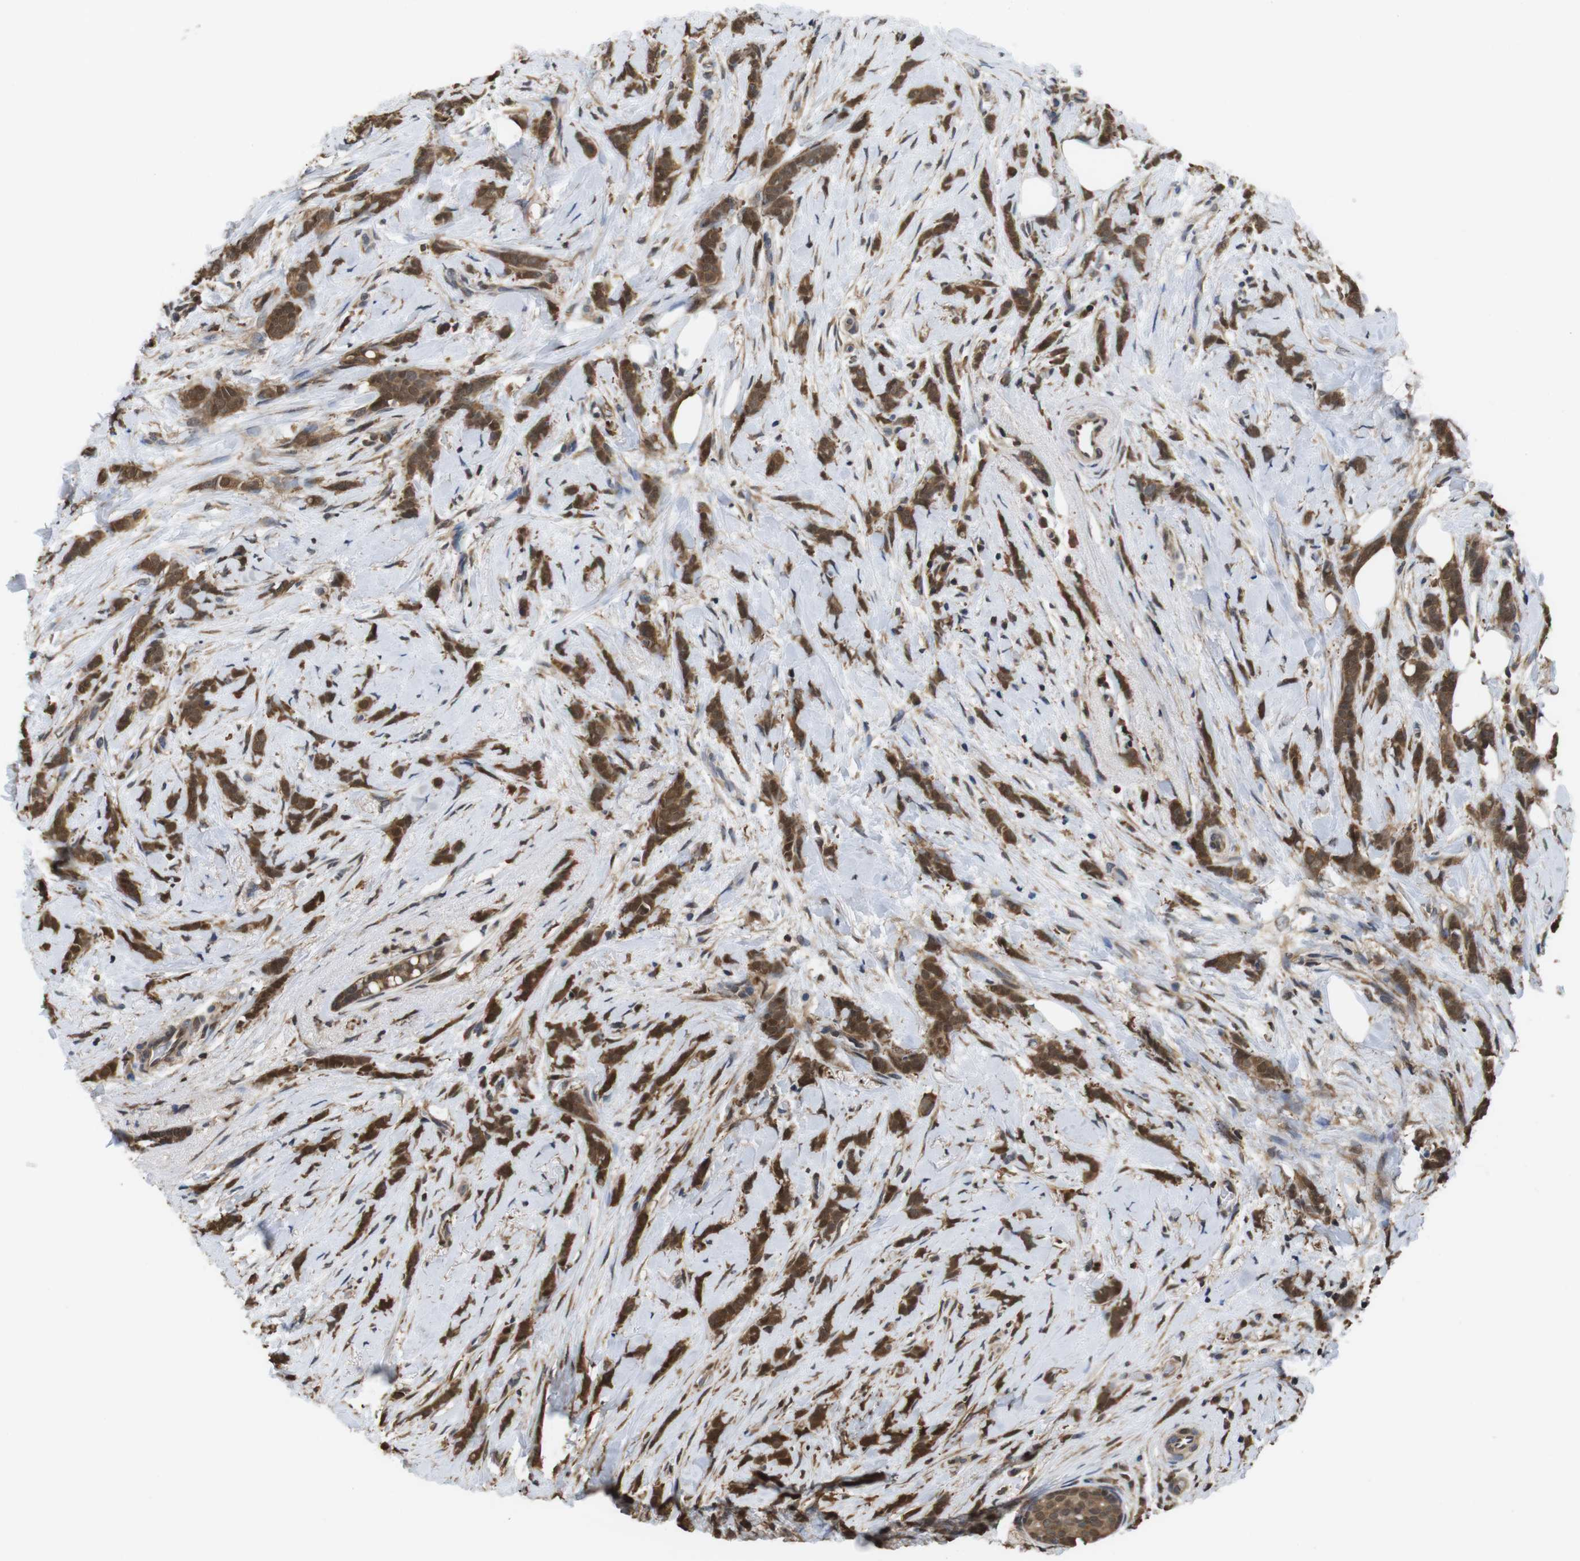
{"staining": {"intensity": "moderate", "quantity": ">75%", "location": "cytoplasmic/membranous,nuclear"}, "tissue": "breast cancer", "cell_type": "Tumor cells", "image_type": "cancer", "snomed": [{"axis": "morphology", "description": "Lobular carcinoma, in situ"}, {"axis": "morphology", "description": "Lobular carcinoma"}, {"axis": "topography", "description": "Breast"}], "caption": "Breast lobular carcinoma stained with a brown dye shows moderate cytoplasmic/membranous and nuclear positive expression in about >75% of tumor cells.", "gene": "LDHA", "patient": {"sex": "female", "age": 41}}